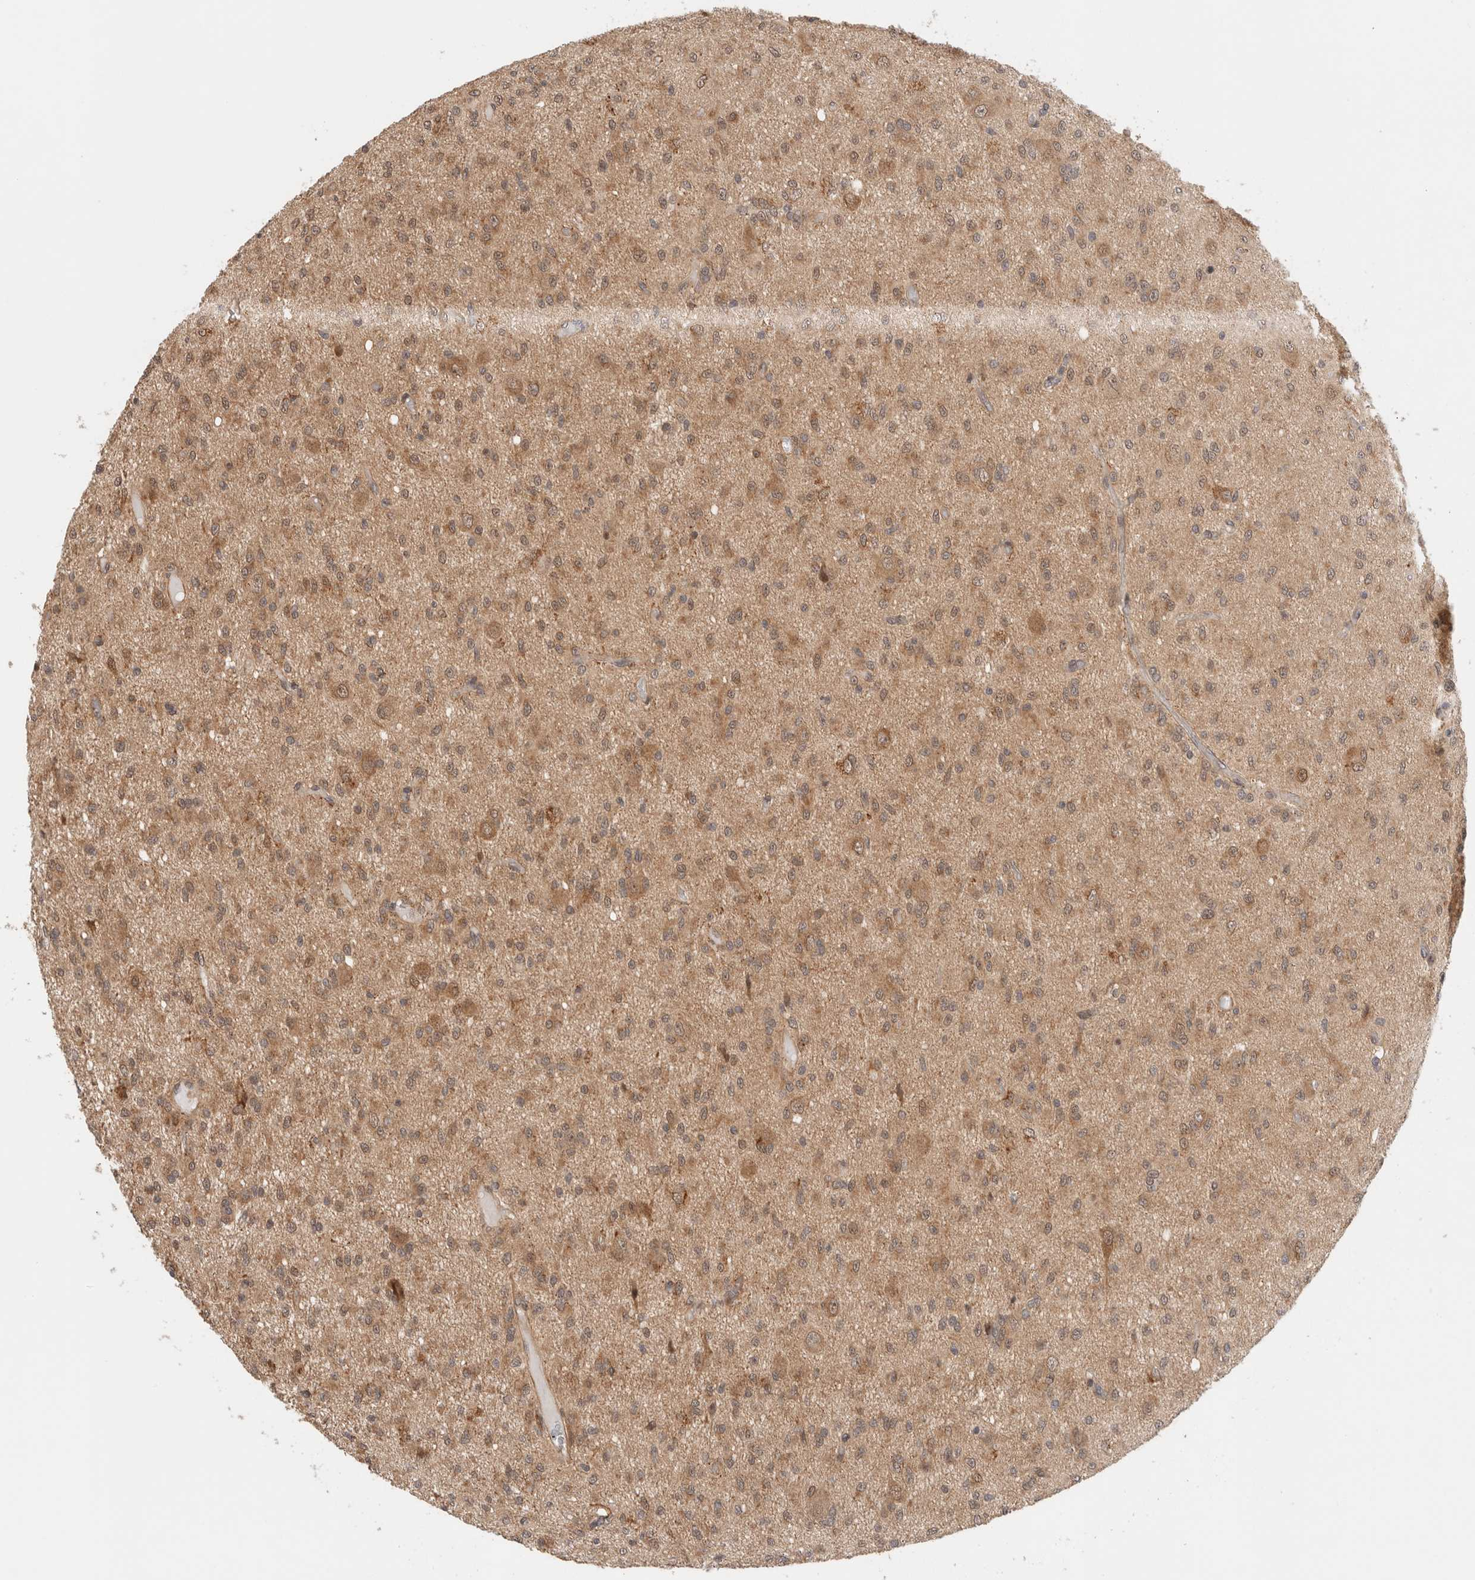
{"staining": {"intensity": "weak", "quantity": "25%-75%", "location": "cytoplasmic/membranous"}, "tissue": "glioma", "cell_type": "Tumor cells", "image_type": "cancer", "snomed": [{"axis": "morphology", "description": "Glioma, malignant, High grade"}, {"axis": "topography", "description": "Brain"}], "caption": "The immunohistochemical stain highlights weak cytoplasmic/membranous positivity in tumor cells of glioma tissue.", "gene": "OTUD6B", "patient": {"sex": "female", "age": 59}}